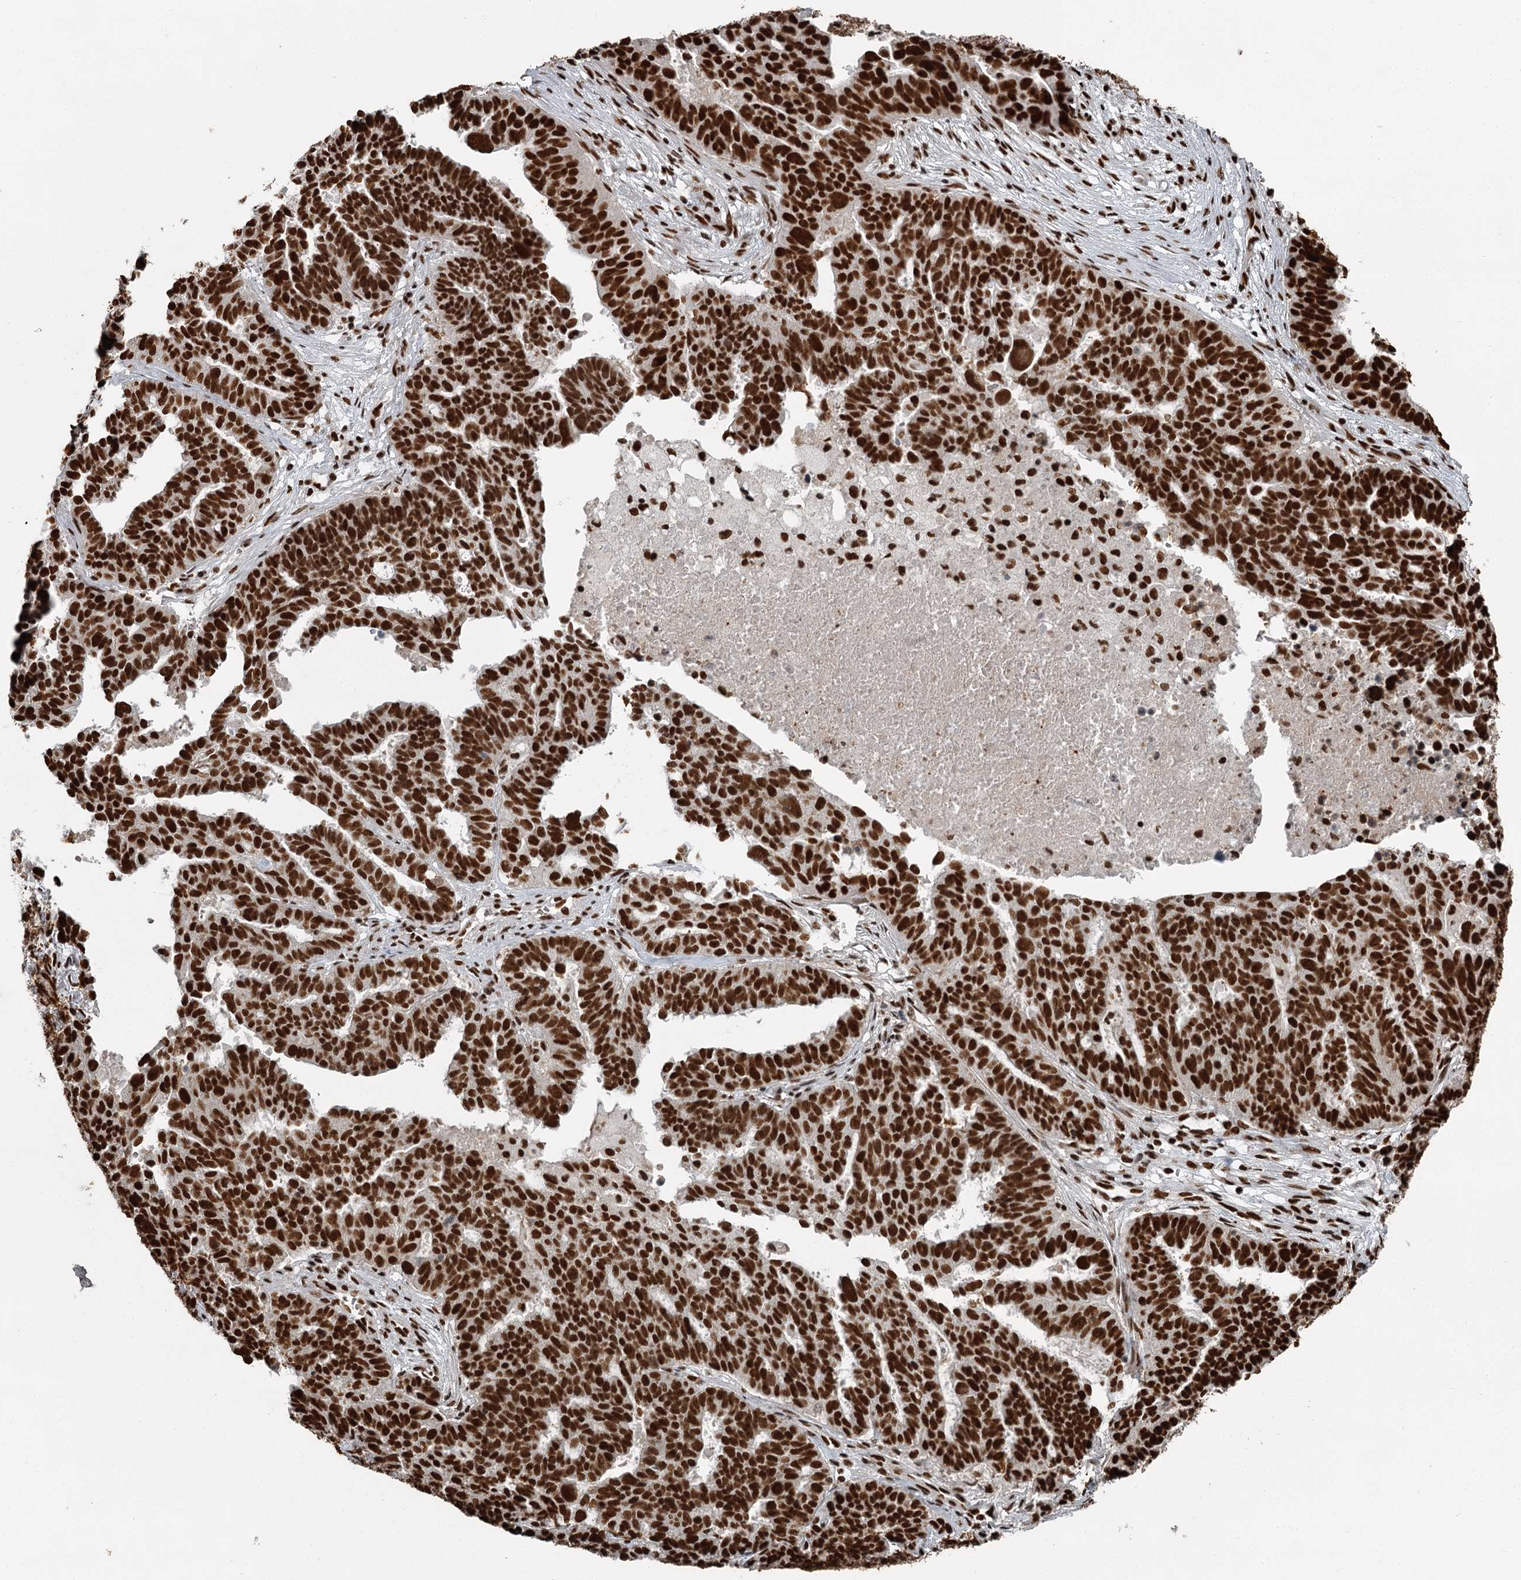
{"staining": {"intensity": "strong", "quantity": ">75%", "location": "nuclear"}, "tissue": "ovarian cancer", "cell_type": "Tumor cells", "image_type": "cancer", "snomed": [{"axis": "morphology", "description": "Cystadenocarcinoma, serous, NOS"}, {"axis": "topography", "description": "Ovary"}], "caption": "High-power microscopy captured an immunohistochemistry image of ovarian cancer (serous cystadenocarcinoma), revealing strong nuclear expression in about >75% of tumor cells. The protein of interest is shown in brown color, while the nuclei are stained blue.", "gene": "RBBP7", "patient": {"sex": "female", "age": 59}}